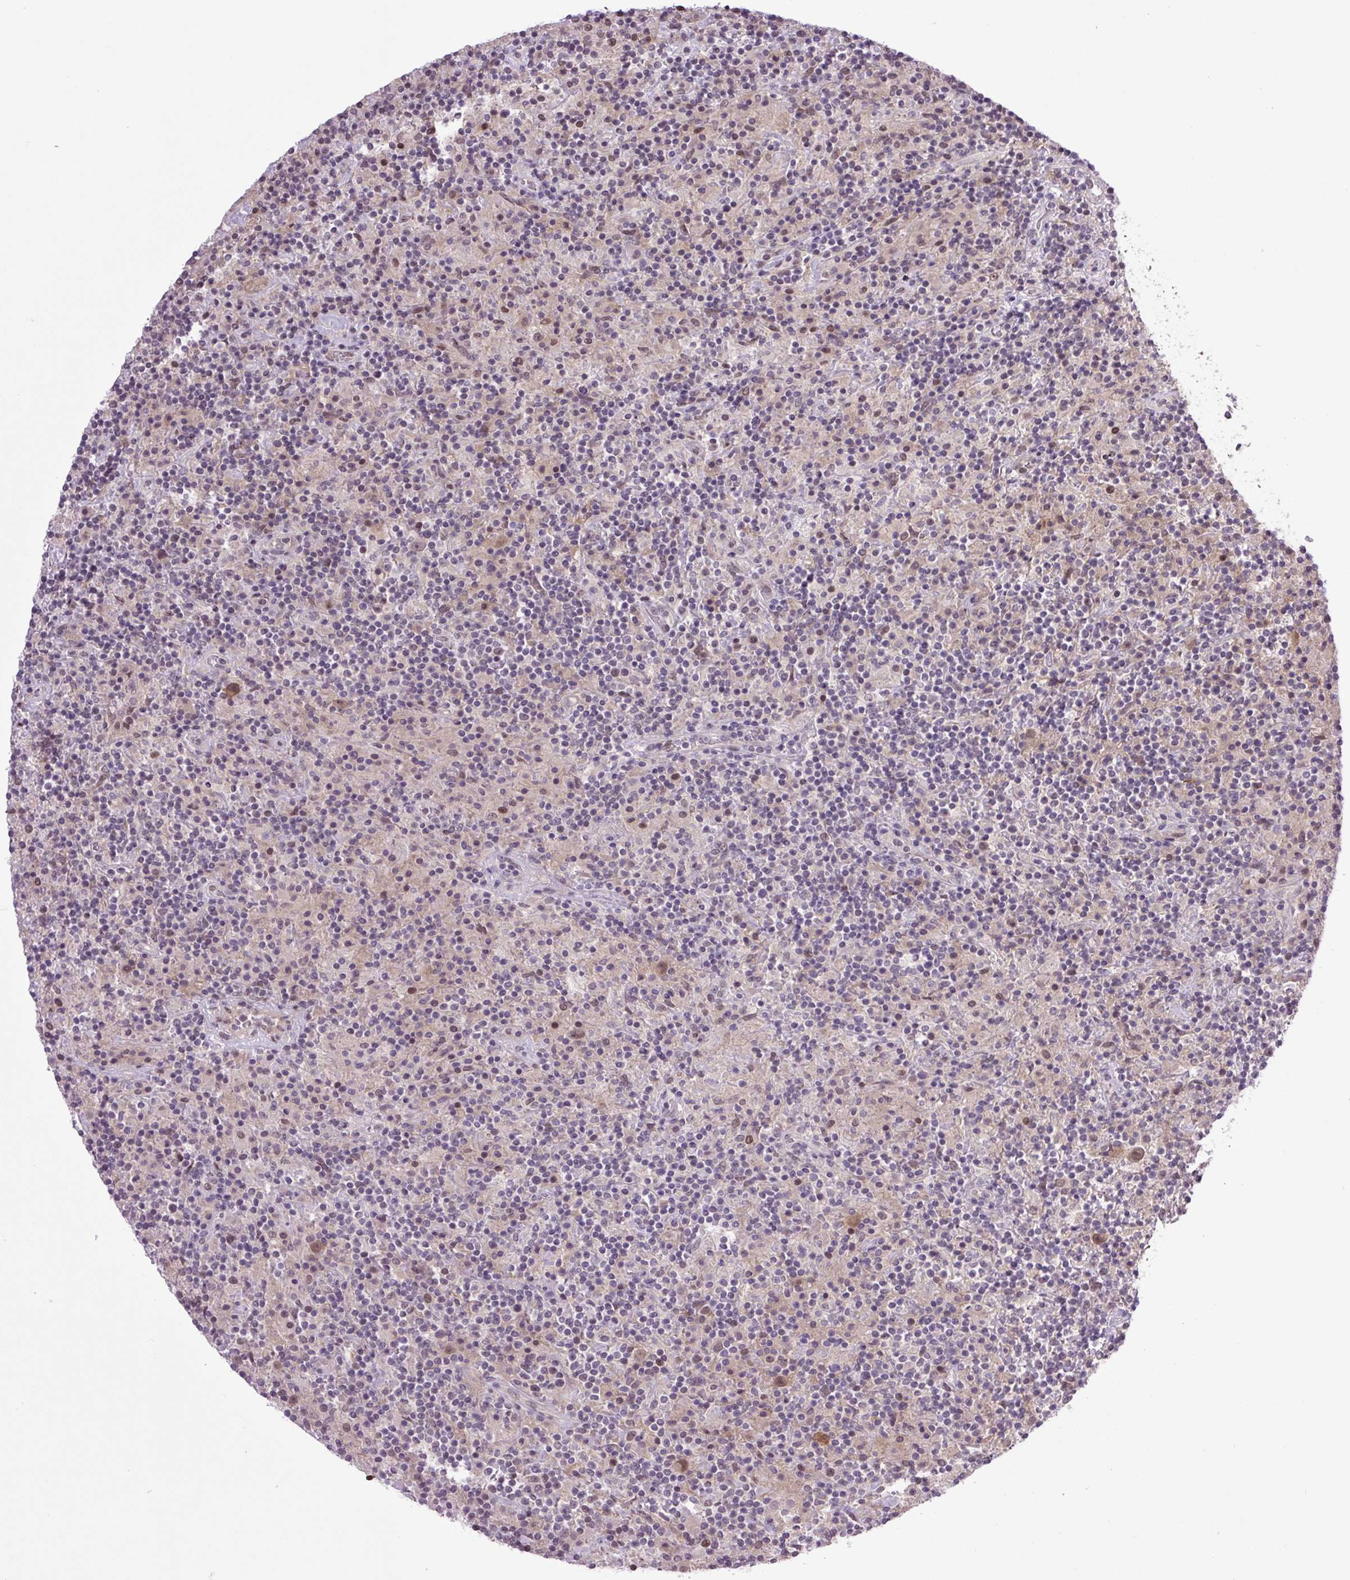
{"staining": {"intensity": "moderate", "quantity": "25%-75%", "location": "cytoplasmic/membranous,nuclear"}, "tissue": "lymphoma", "cell_type": "Tumor cells", "image_type": "cancer", "snomed": [{"axis": "morphology", "description": "Hodgkin's disease, NOS"}, {"axis": "topography", "description": "Lymph node"}], "caption": "High-power microscopy captured an immunohistochemistry photomicrograph of lymphoma, revealing moderate cytoplasmic/membranous and nuclear expression in about 25%-75% of tumor cells.", "gene": "SGTA", "patient": {"sex": "male", "age": 70}}